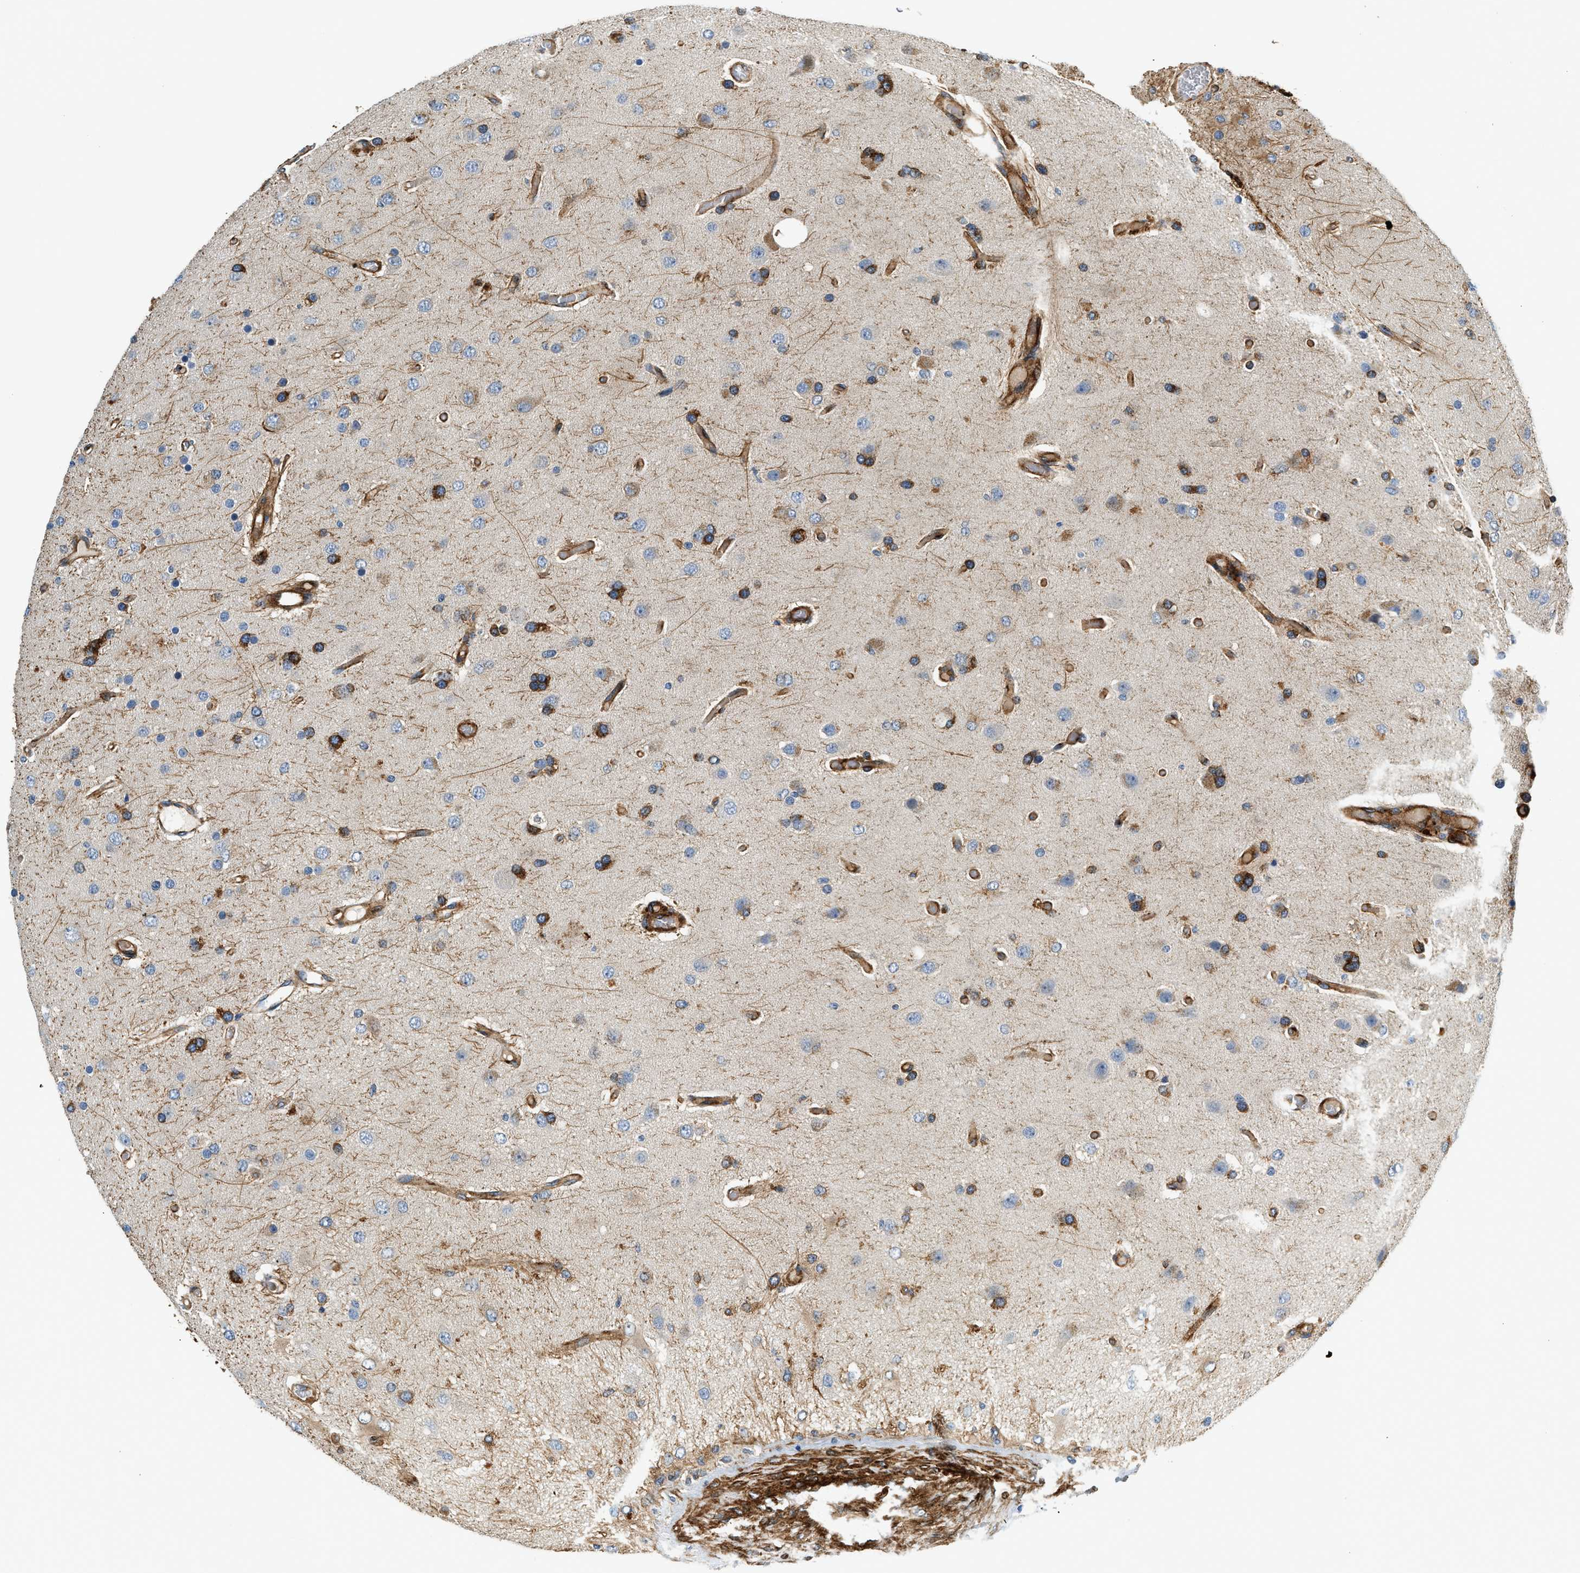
{"staining": {"intensity": "weak", "quantity": "<25%", "location": "cytoplasmic/membranous"}, "tissue": "glioma", "cell_type": "Tumor cells", "image_type": "cancer", "snomed": [{"axis": "morphology", "description": "Normal tissue, NOS"}, {"axis": "morphology", "description": "Glioma, malignant, High grade"}, {"axis": "topography", "description": "Cerebral cortex"}], "caption": "Immunohistochemistry (IHC) of glioma shows no staining in tumor cells.", "gene": "HIP1", "patient": {"sex": "male", "age": 77}}